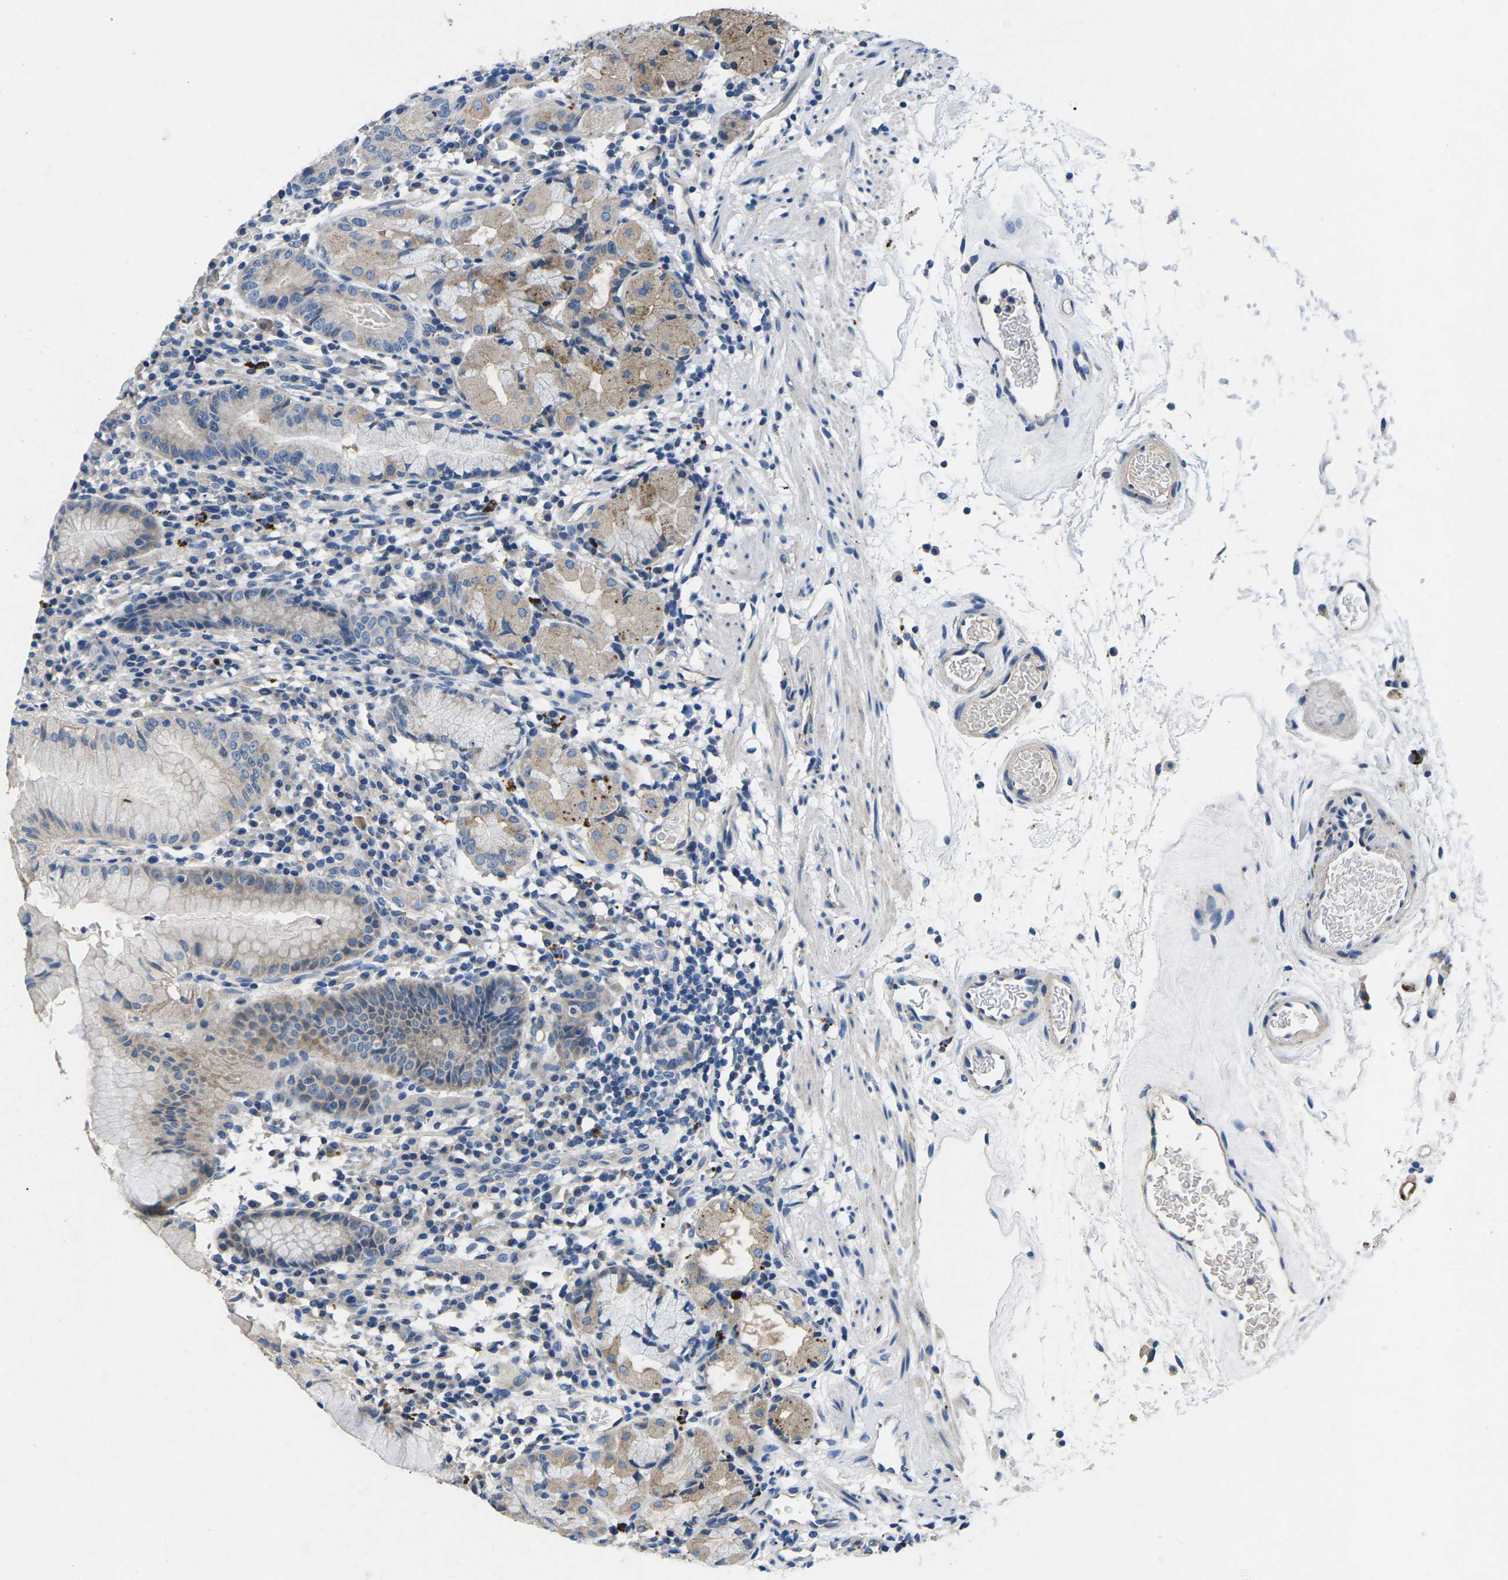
{"staining": {"intensity": "moderate", "quantity": "<25%", "location": "cytoplasmic/membranous"}, "tissue": "stomach", "cell_type": "Glandular cells", "image_type": "normal", "snomed": [{"axis": "morphology", "description": "Normal tissue, NOS"}, {"axis": "topography", "description": "Stomach"}, {"axis": "topography", "description": "Stomach, lower"}], "caption": "Protein positivity by immunohistochemistry (IHC) shows moderate cytoplasmic/membranous expression in approximately <25% of glandular cells in normal stomach.", "gene": "PDCD6IP", "patient": {"sex": "female", "age": 75}}